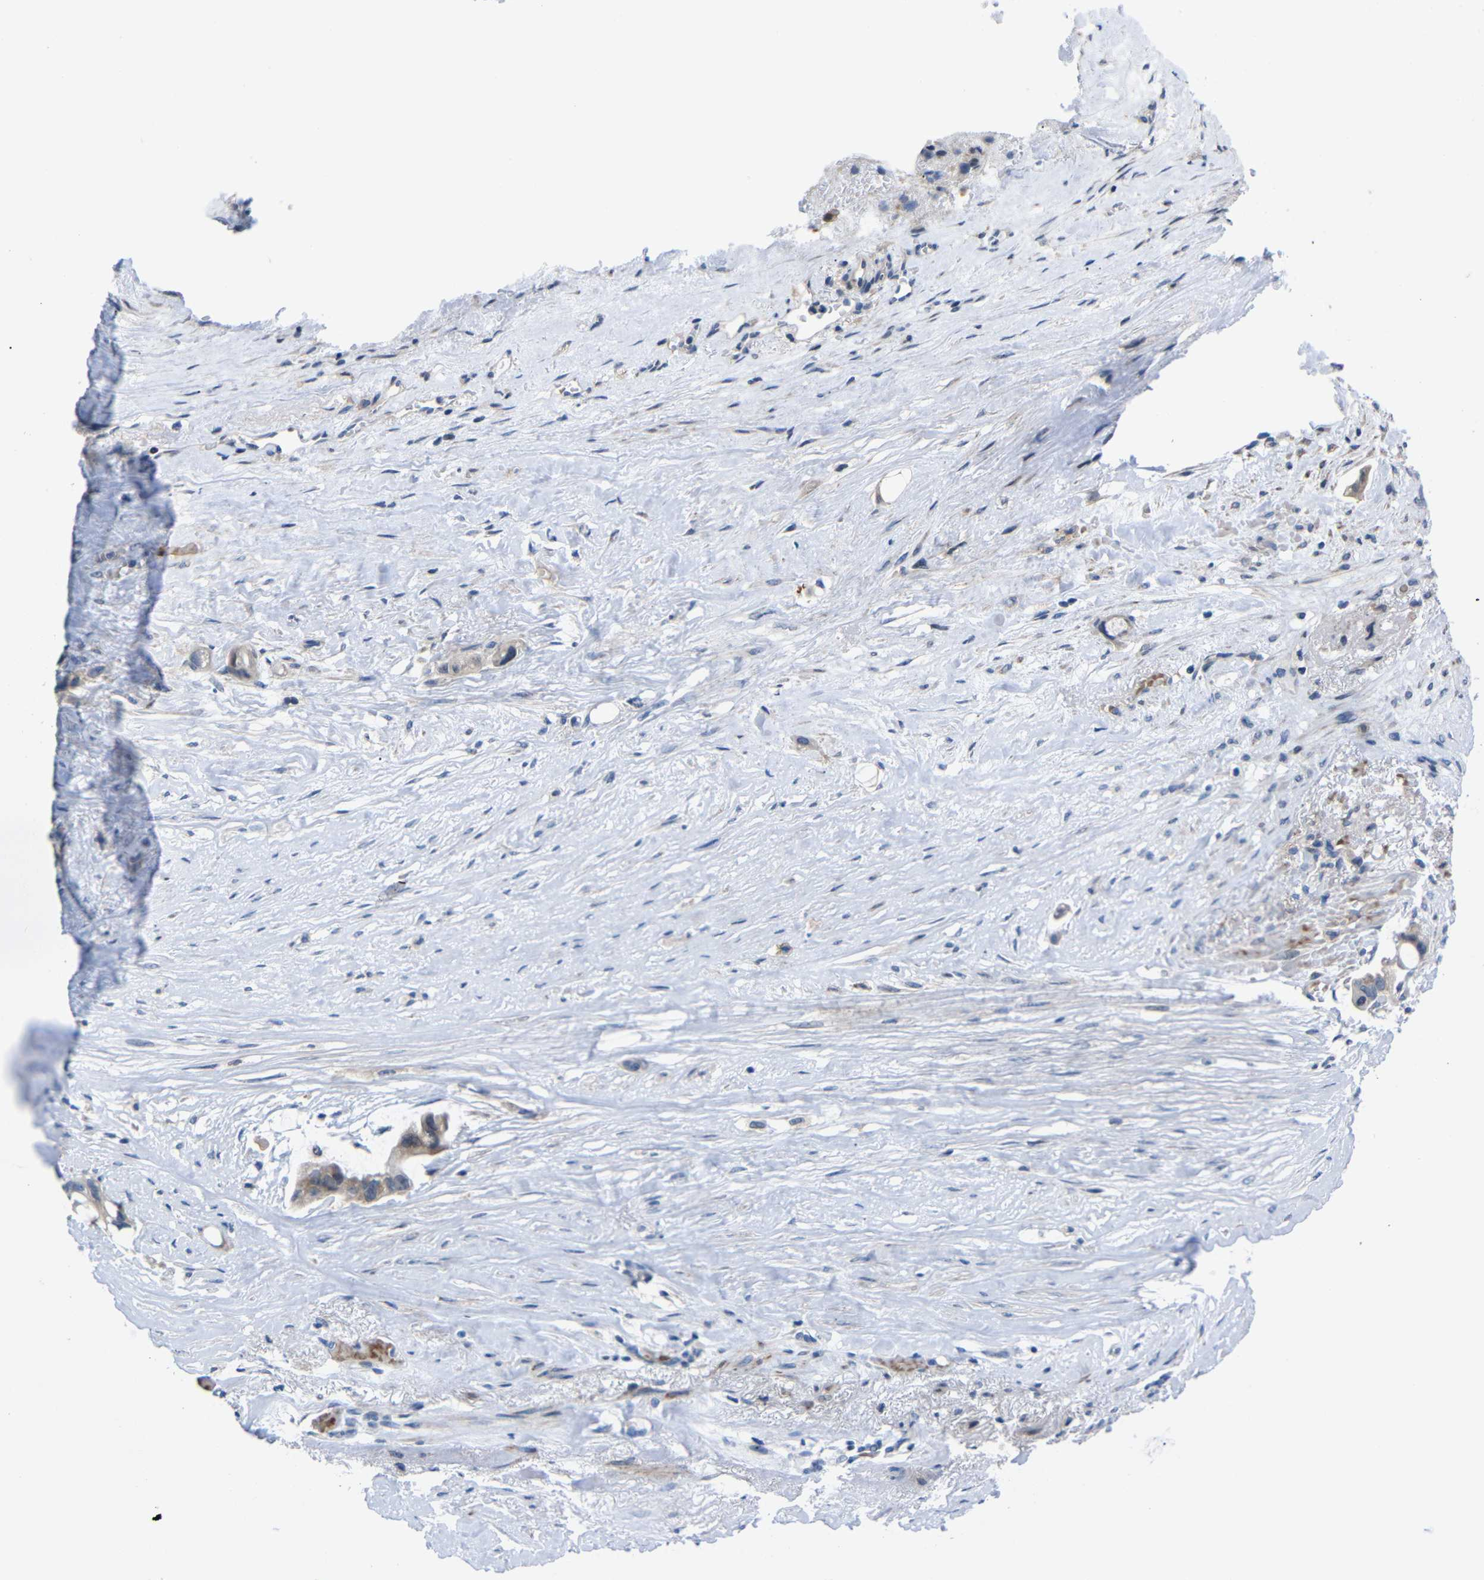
{"staining": {"intensity": "moderate", "quantity": ">75%", "location": "cytoplasmic/membranous"}, "tissue": "liver cancer", "cell_type": "Tumor cells", "image_type": "cancer", "snomed": [{"axis": "morphology", "description": "Cholangiocarcinoma"}, {"axis": "topography", "description": "Liver"}], "caption": "Liver cholangiocarcinoma tissue shows moderate cytoplasmic/membranous staining in approximately >75% of tumor cells, visualized by immunohistochemistry.", "gene": "CMTM1", "patient": {"sex": "female", "age": 65}}